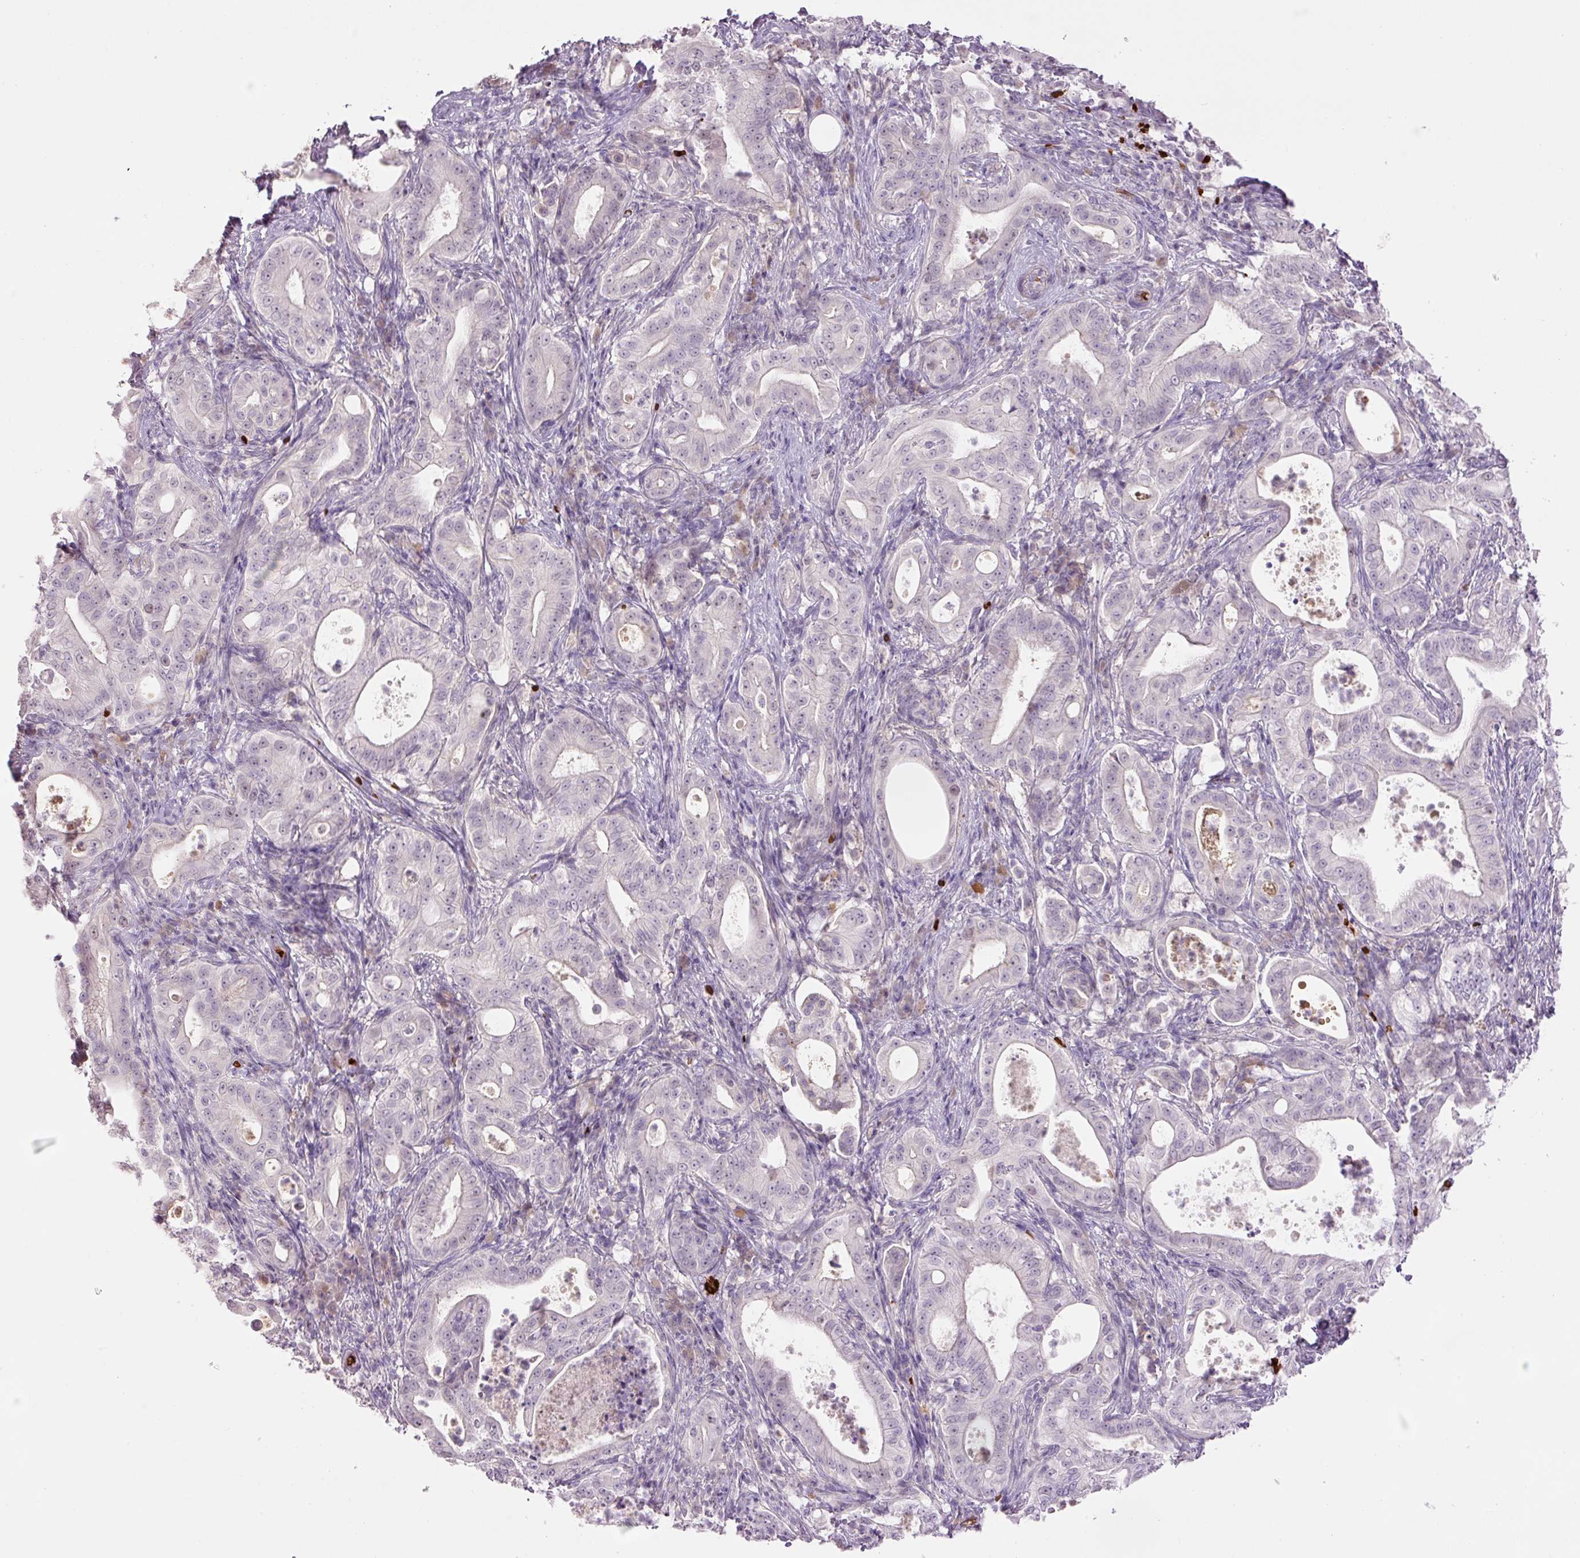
{"staining": {"intensity": "weak", "quantity": "<25%", "location": "nuclear"}, "tissue": "pancreatic cancer", "cell_type": "Tumor cells", "image_type": "cancer", "snomed": [{"axis": "morphology", "description": "Adenocarcinoma, NOS"}, {"axis": "topography", "description": "Pancreas"}], "caption": "IHC histopathology image of neoplastic tissue: human pancreatic adenocarcinoma stained with DAB (3,3'-diaminobenzidine) exhibits no significant protein staining in tumor cells.", "gene": "LY6G6D", "patient": {"sex": "male", "age": 71}}